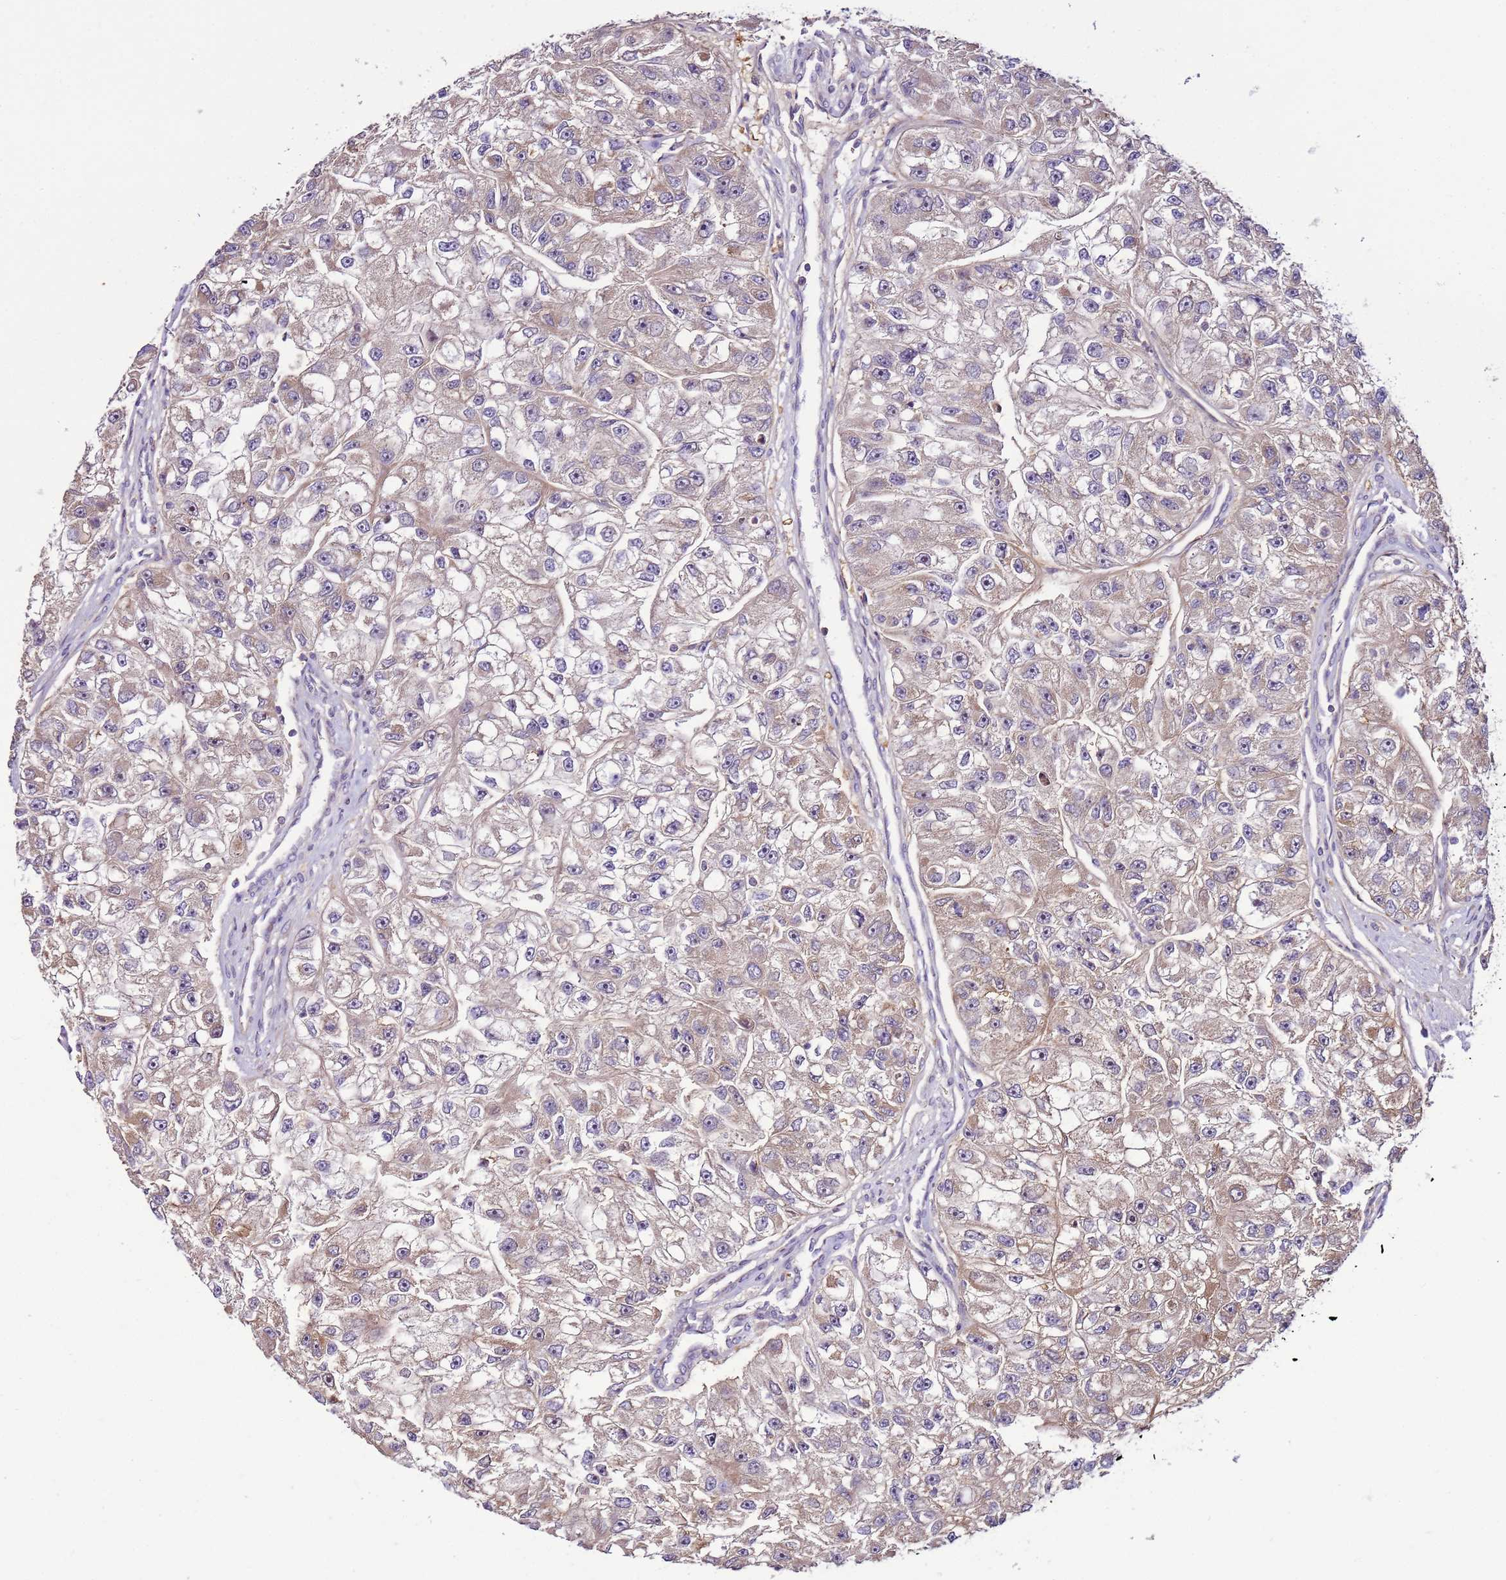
{"staining": {"intensity": "weak", "quantity": "<25%", "location": "cytoplasmic/membranous"}, "tissue": "renal cancer", "cell_type": "Tumor cells", "image_type": "cancer", "snomed": [{"axis": "morphology", "description": "Adenocarcinoma, NOS"}, {"axis": "topography", "description": "Kidney"}], "caption": "DAB (3,3'-diaminobenzidine) immunohistochemical staining of human renal adenocarcinoma reveals no significant expression in tumor cells.", "gene": "ZNF624", "patient": {"sex": "male", "age": 63}}